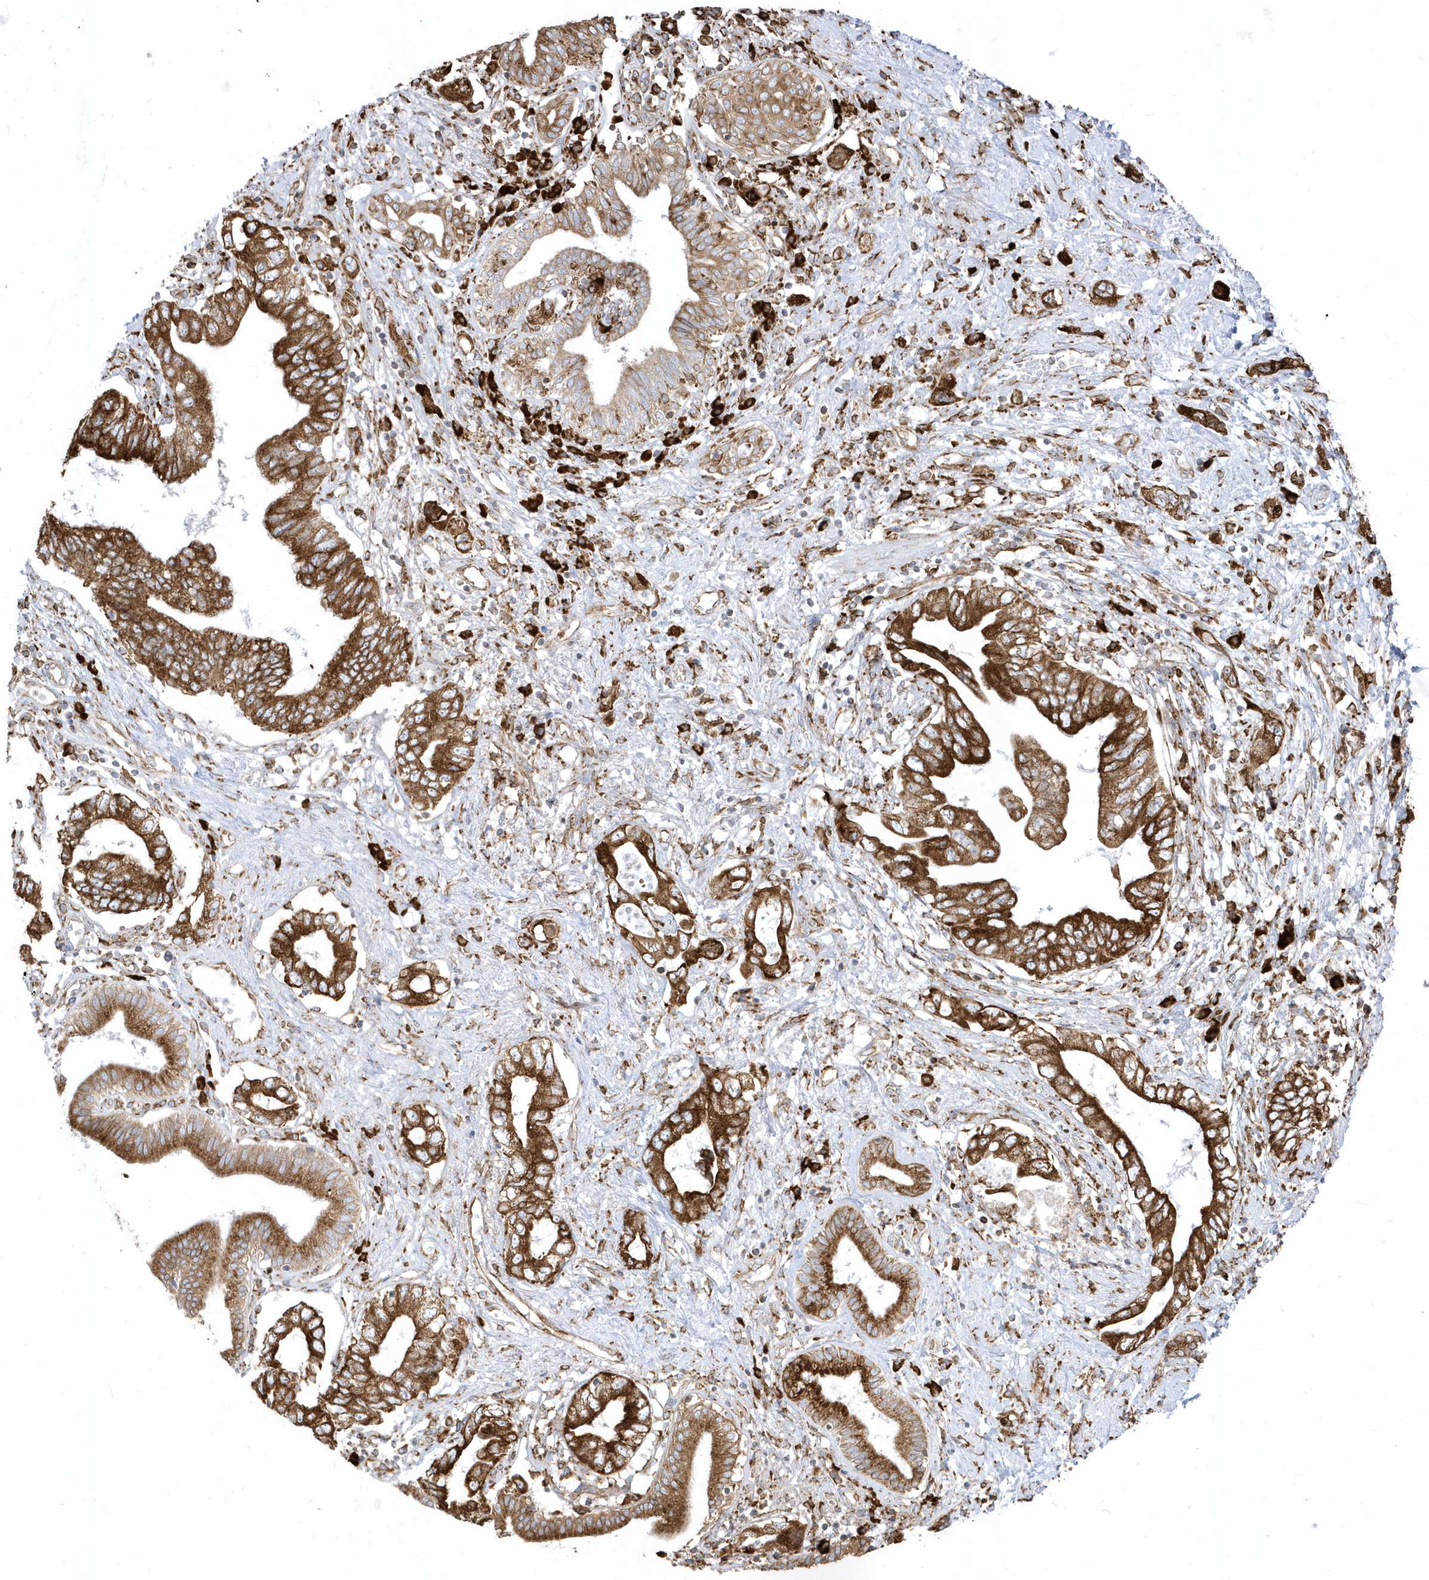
{"staining": {"intensity": "strong", "quantity": ">75%", "location": "cytoplasmic/membranous"}, "tissue": "pancreatic cancer", "cell_type": "Tumor cells", "image_type": "cancer", "snomed": [{"axis": "morphology", "description": "Adenocarcinoma, NOS"}, {"axis": "topography", "description": "Pancreas"}], "caption": "Protein expression analysis of human pancreatic adenocarcinoma reveals strong cytoplasmic/membranous staining in approximately >75% of tumor cells.", "gene": "PDIA6", "patient": {"sex": "female", "age": 73}}